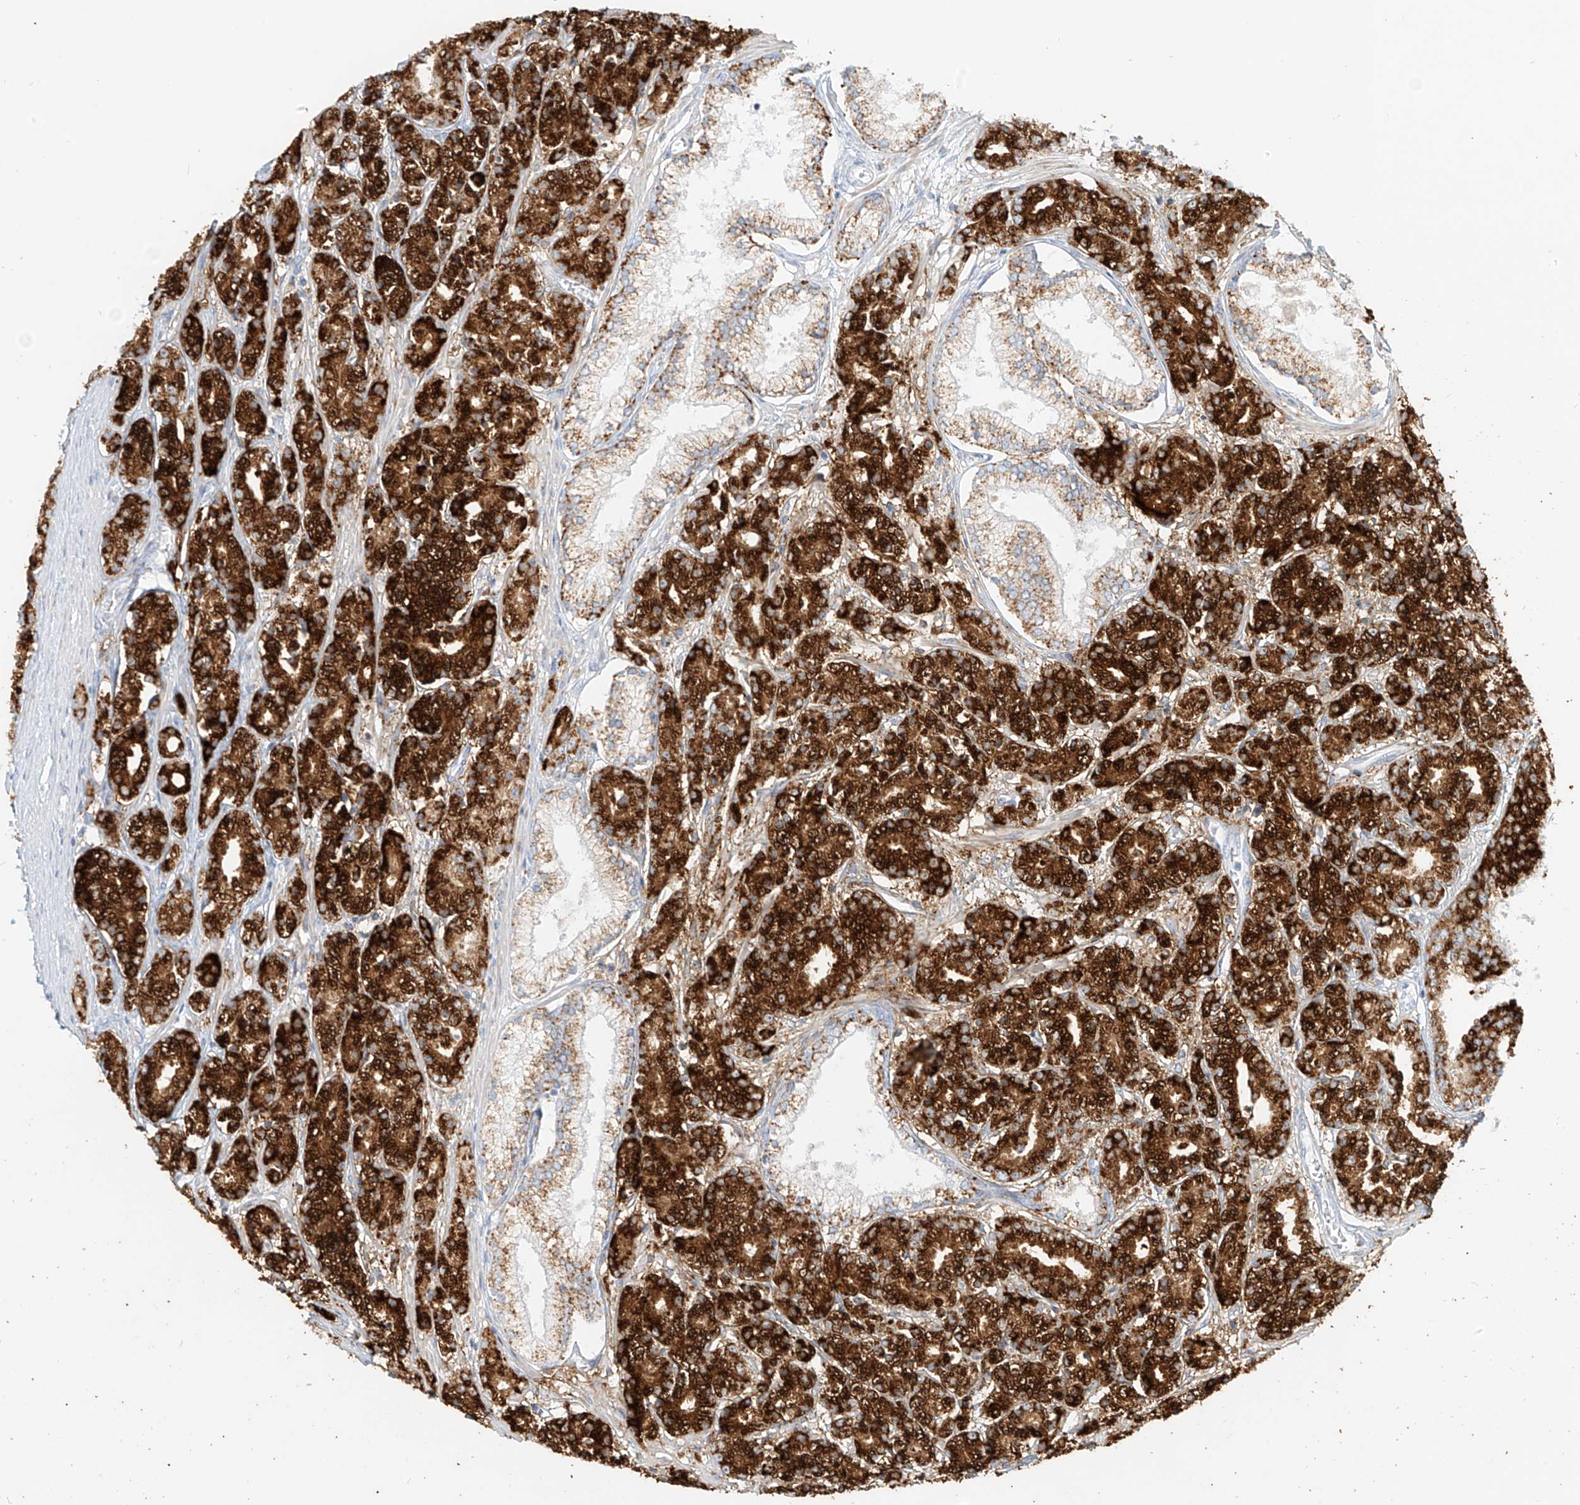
{"staining": {"intensity": "strong", "quantity": ">75%", "location": "cytoplasmic/membranous"}, "tissue": "prostate cancer", "cell_type": "Tumor cells", "image_type": "cancer", "snomed": [{"axis": "morphology", "description": "Adenocarcinoma, High grade"}, {"axis": "topography", "description": "Prostate"}], "caption": "DAB (3,3'-diaminobenzidine) immunohistochemical staining of adenocarcinoma (high-grade) (prostate) shows strong cytoplasmic/membranous protein positivity in about >75% of tumor cells. (Brightfield microscopy of DAB IHC at high magnification).", "gene": "SLC35F6", "patient": {"sex": "male", "age": 69}}